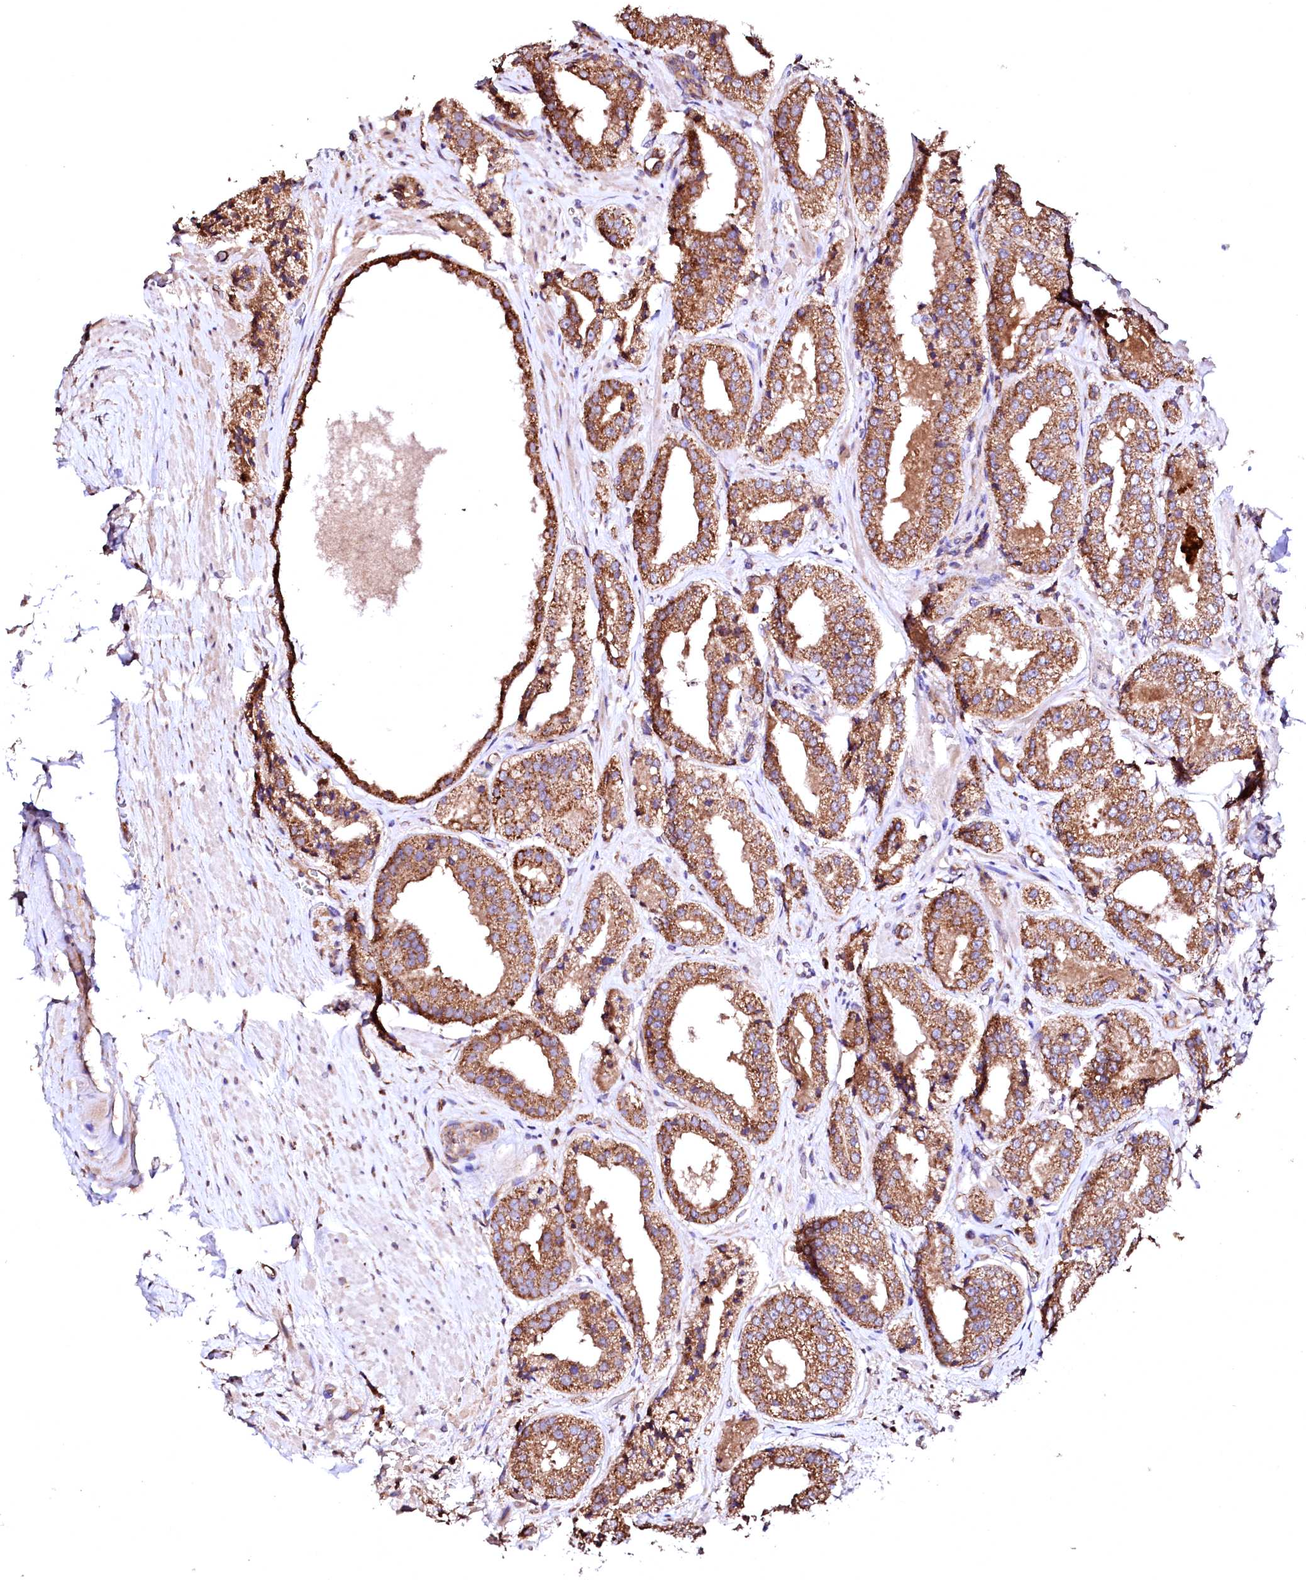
{"staining": {"intensity": "moderate", "quantity": ">75%", "location": "cytoplasmic/membranous"}, "tissue": "prostate cancer", "cell_type": "Tumor cells", "image_type": "cancer", "snomed": [{"axis": "morphology", "description": "Adenocarcinoma, High grade"}, {"axis": "topography", "description": "Prostate"}], "caption": "Moderate cytoplasmic/membranous expression for a protein is appreciated in about >75% of tumor cells of prostate cancer using immunohistochemistry (IHC).", "gene": "ST3GAL1", "patient": {"sex": "male", "age": 71}}